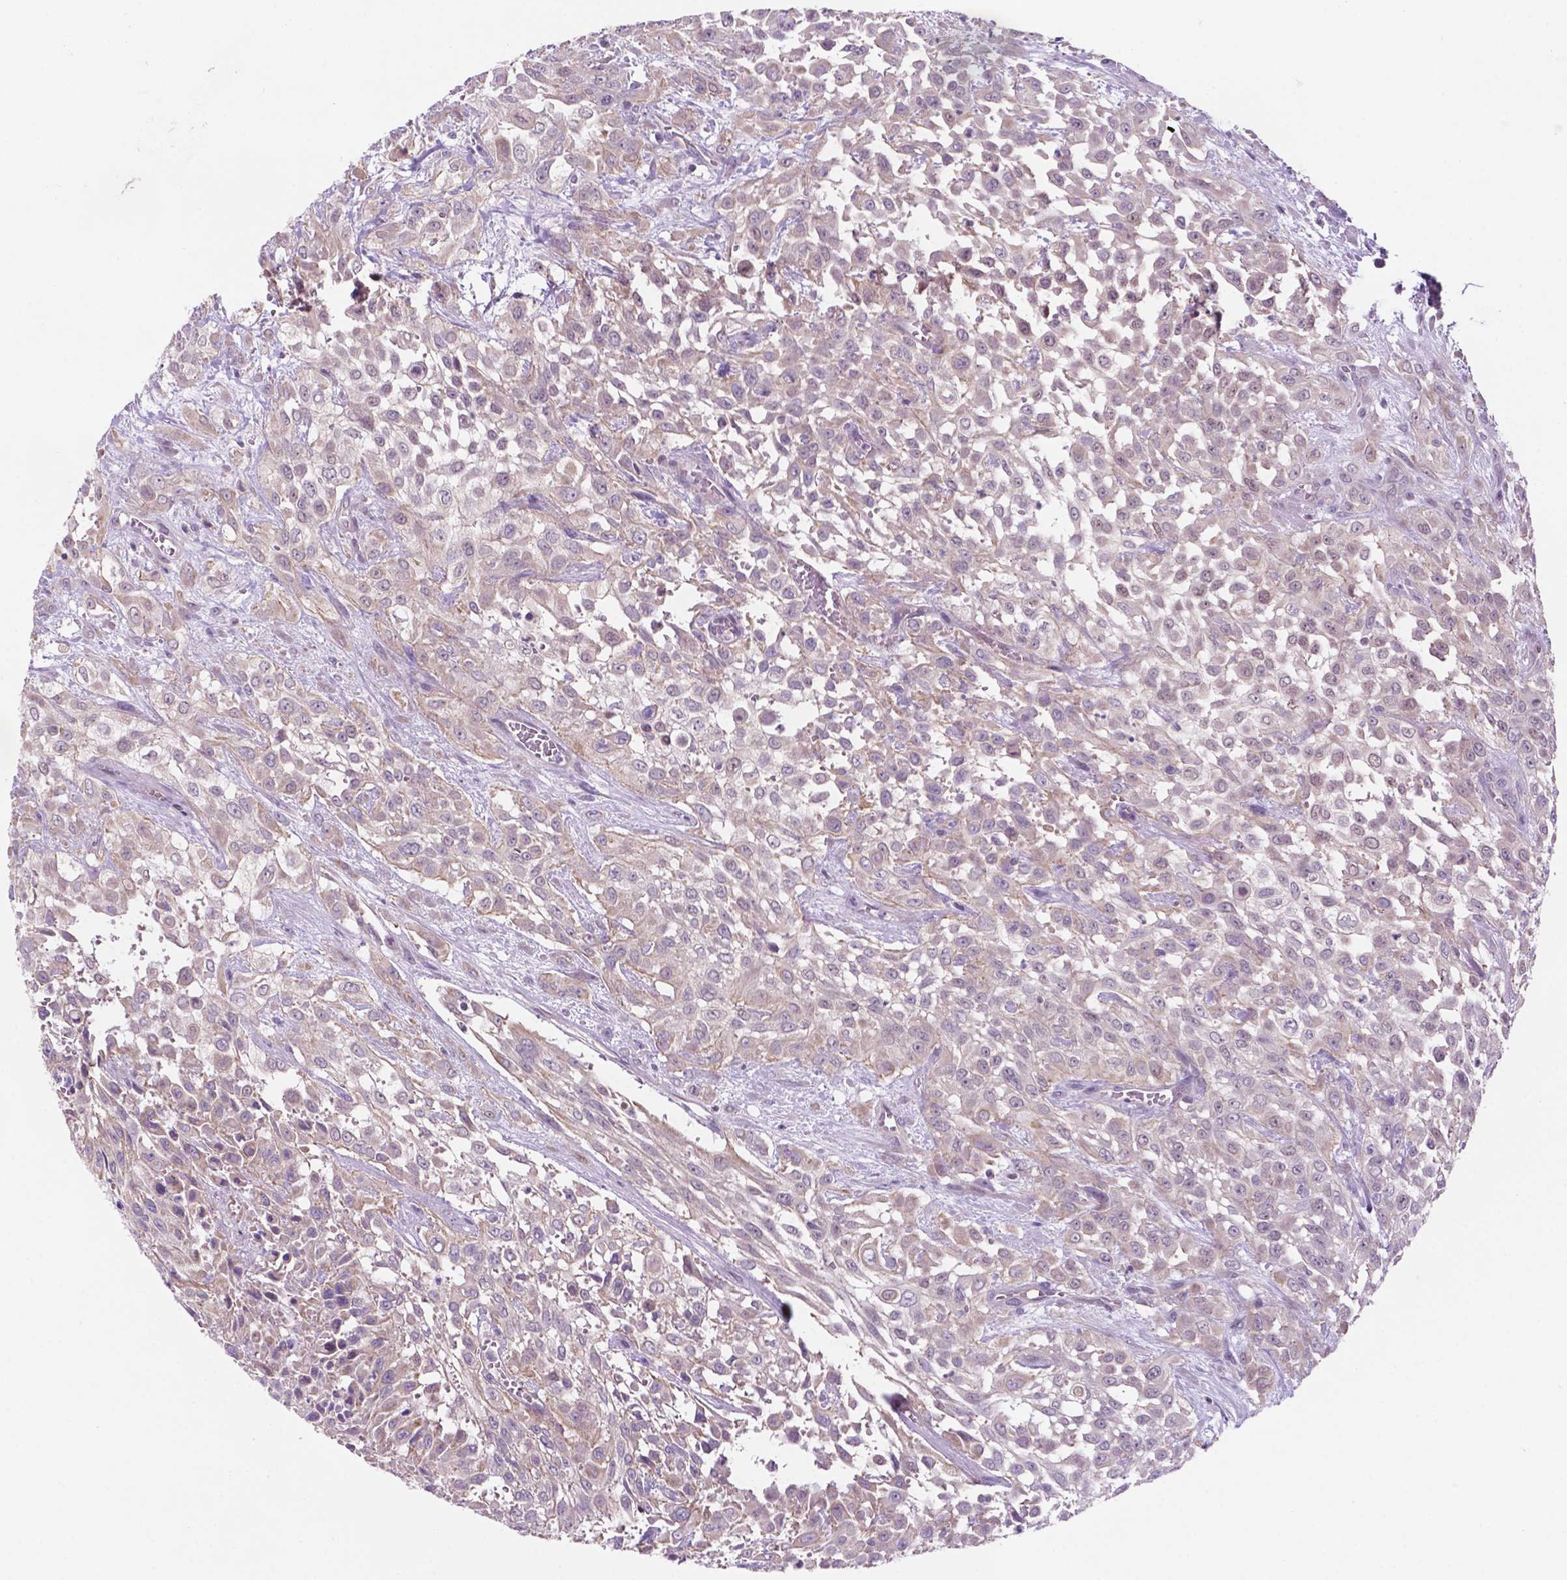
{"staining": {"intensity": "negative", "quantity": "none", "location": "none"}, "tissue": "urothelial cancer", "cell_type": "Tumor cells", "image_type": "cancer", "snomed": [{"axis": "morphology", "description": "Urothelial carcinoma, High grade"}, {"axis": "topography", "description": "Urinary bladder"}], "caption": "This is an IHC histopathology image of high-grade urothelial carcinoma. There is no expression in tumor cells.", "gene": "FAM50B", "patient": {"sex": "male", "age": 57}}